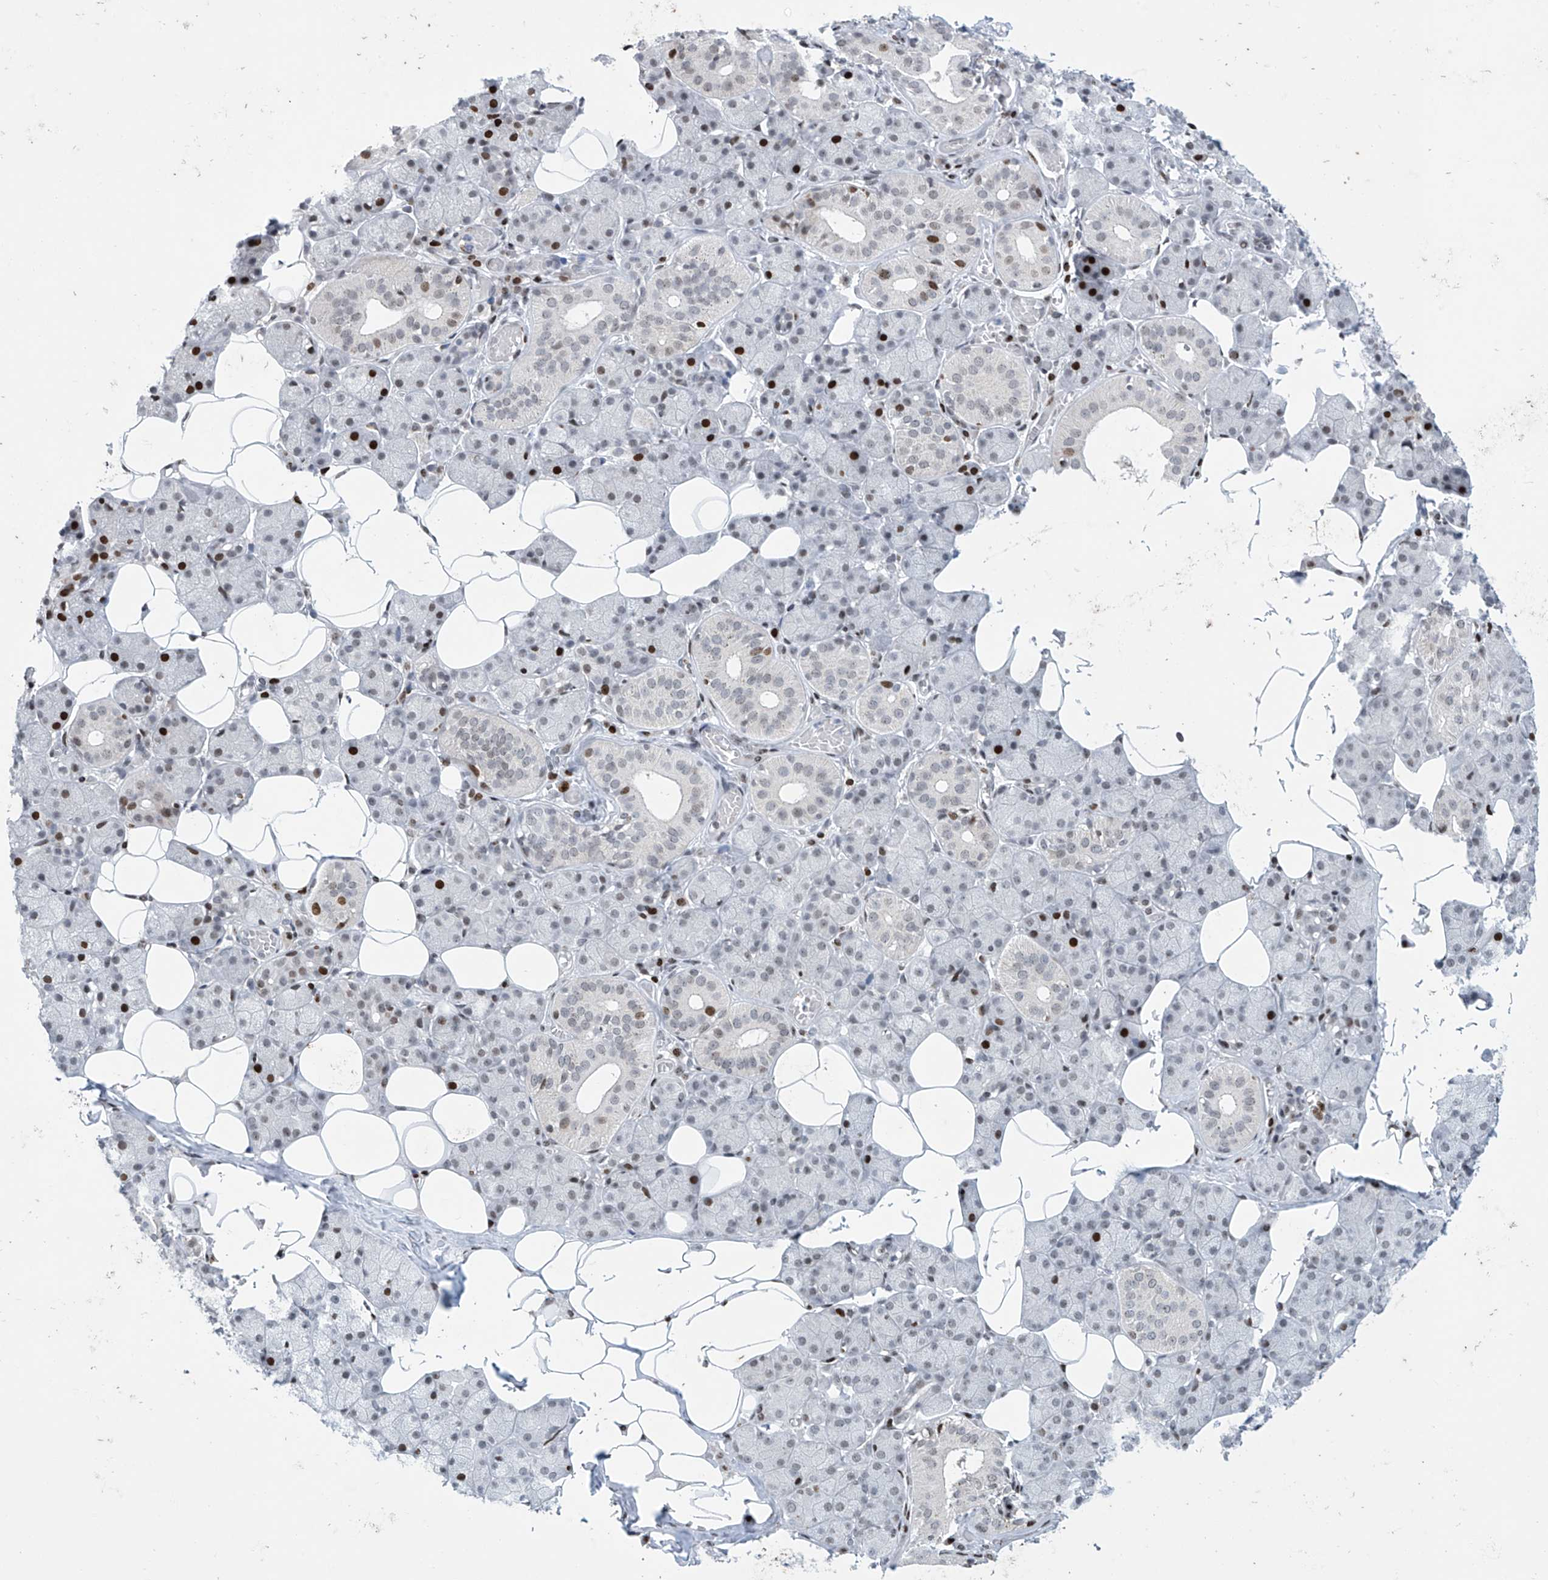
{"staining": {"intensity": "strong", "quantity": "25%-75%", "location": "nuclear"}, "tissue": "salivary gland", "cell_type": "Glandular cells", "image_type": "normal", "snomed": [{"axis": "morphology", "description": "Normal tissue, NOS"}, {"axis": "topography", "description": "Salivary gland"}], "caption": "Salivary gland was stained to show a protein in brown. There is high levels of strong nuclear expression in about 25%-75% of glandular cells. The staining was performed using DAB (3,3'-diaminobenzidine), with brown indicating positive protein expression. Nuclei are stained blue with hematoxylin.", "gene": "RFX7", "patient": {"sex": "female", "age": 33}}